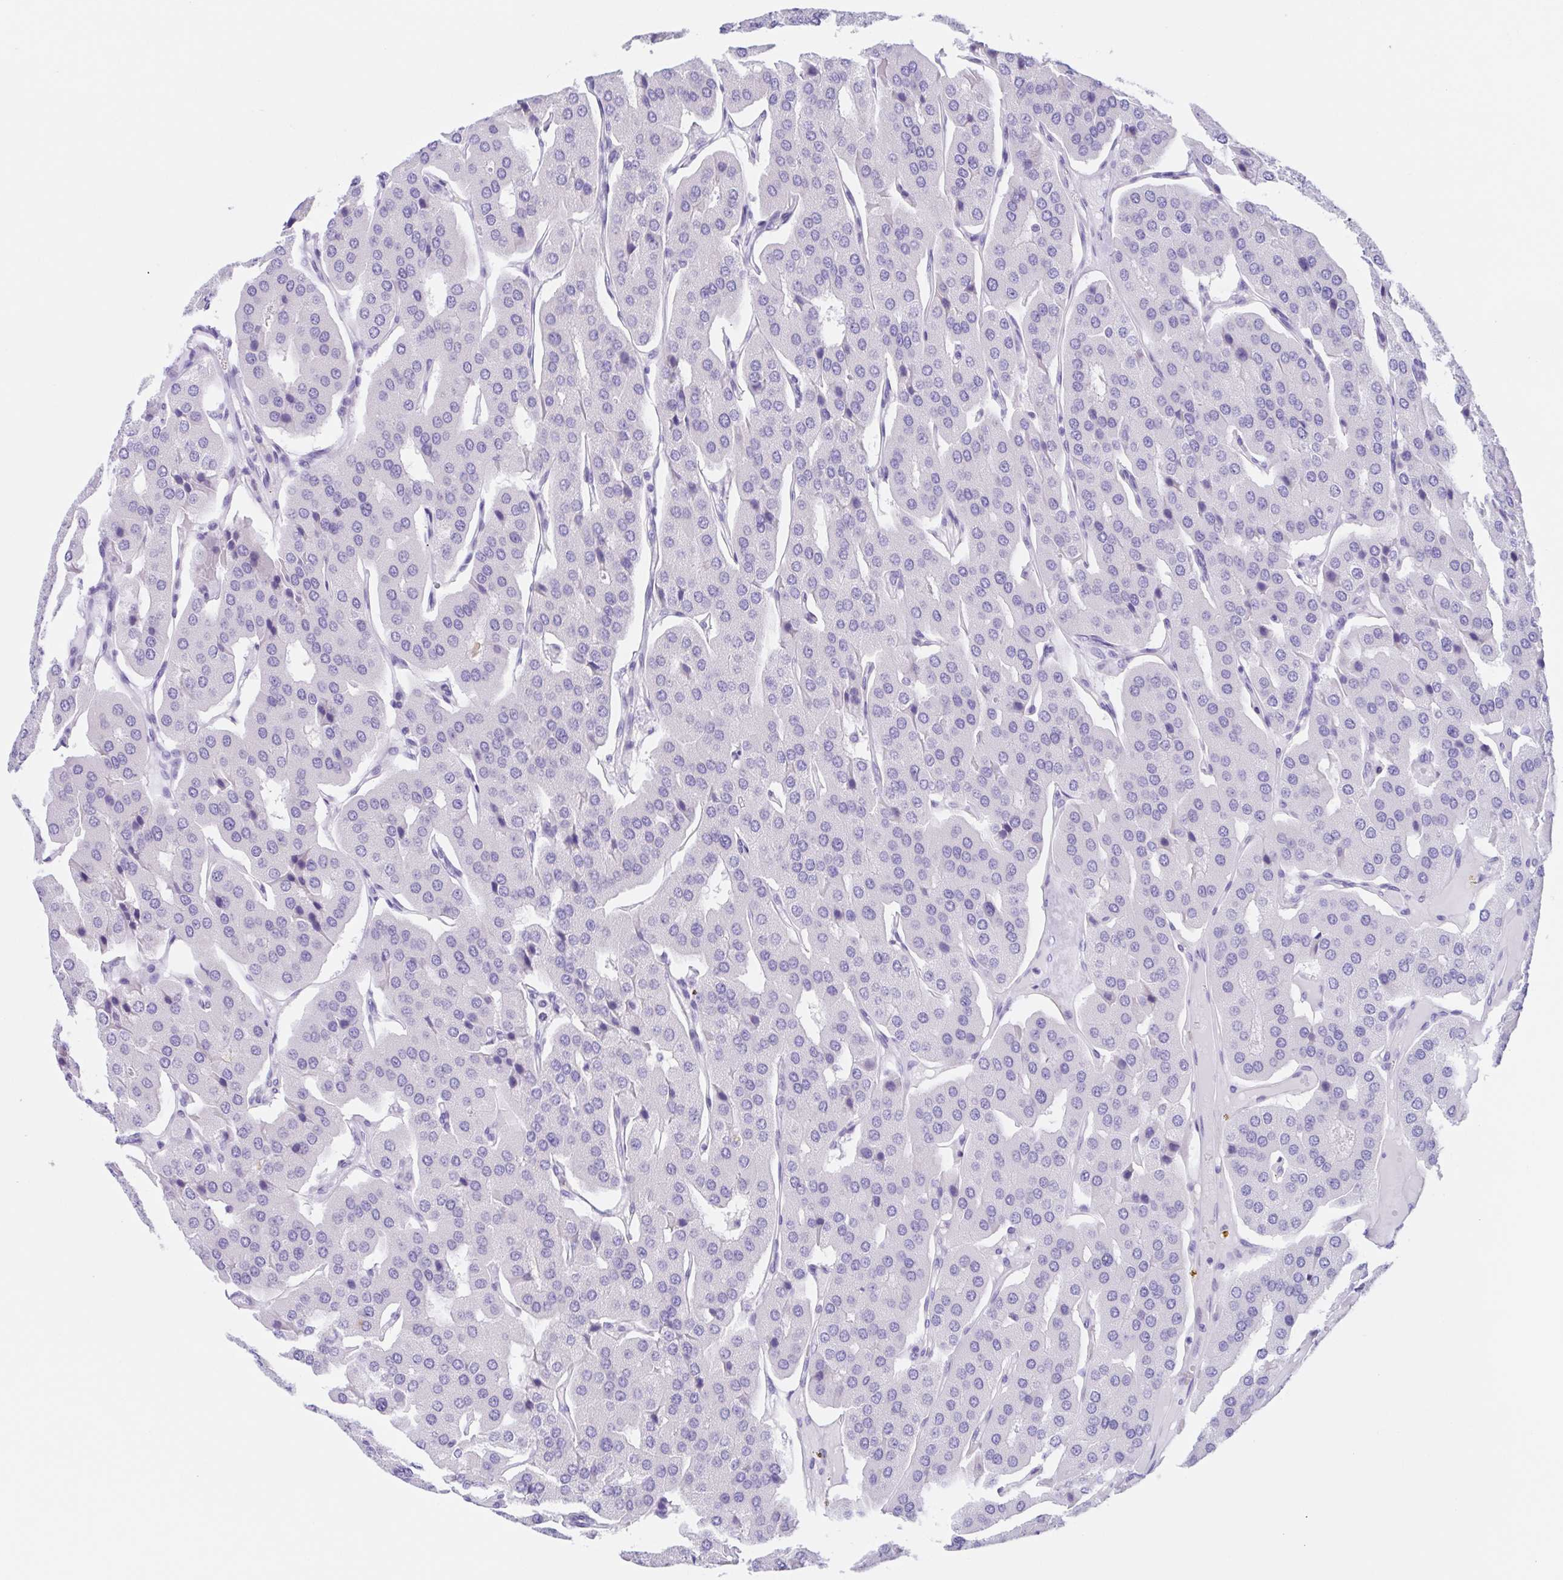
{"staining": {"intensity": "negative", "quantity": "none", "location": "none"}, "tissue": "parathyroid gland", "cell_type": "Glandular cells", "image_type": "normal", "snomed": [{"axis": "morphology", "description": "Normal tissue, NOS"}, {"axis": "morphology", "description": "Adenoma, NOS"}, {"axis": "topography", "description": "Parathyroid gland"}], "caption": "Immunohistochemical staining of normal parathyroid gland demonstrates no significant positivity in glandular cells. (DAB (3,3'-diaminobenzidine) IHC visualized using brightfield microscopy, high magnification).", "gene": "SCG3", "patient": {"sex": "female", "age": 86}}